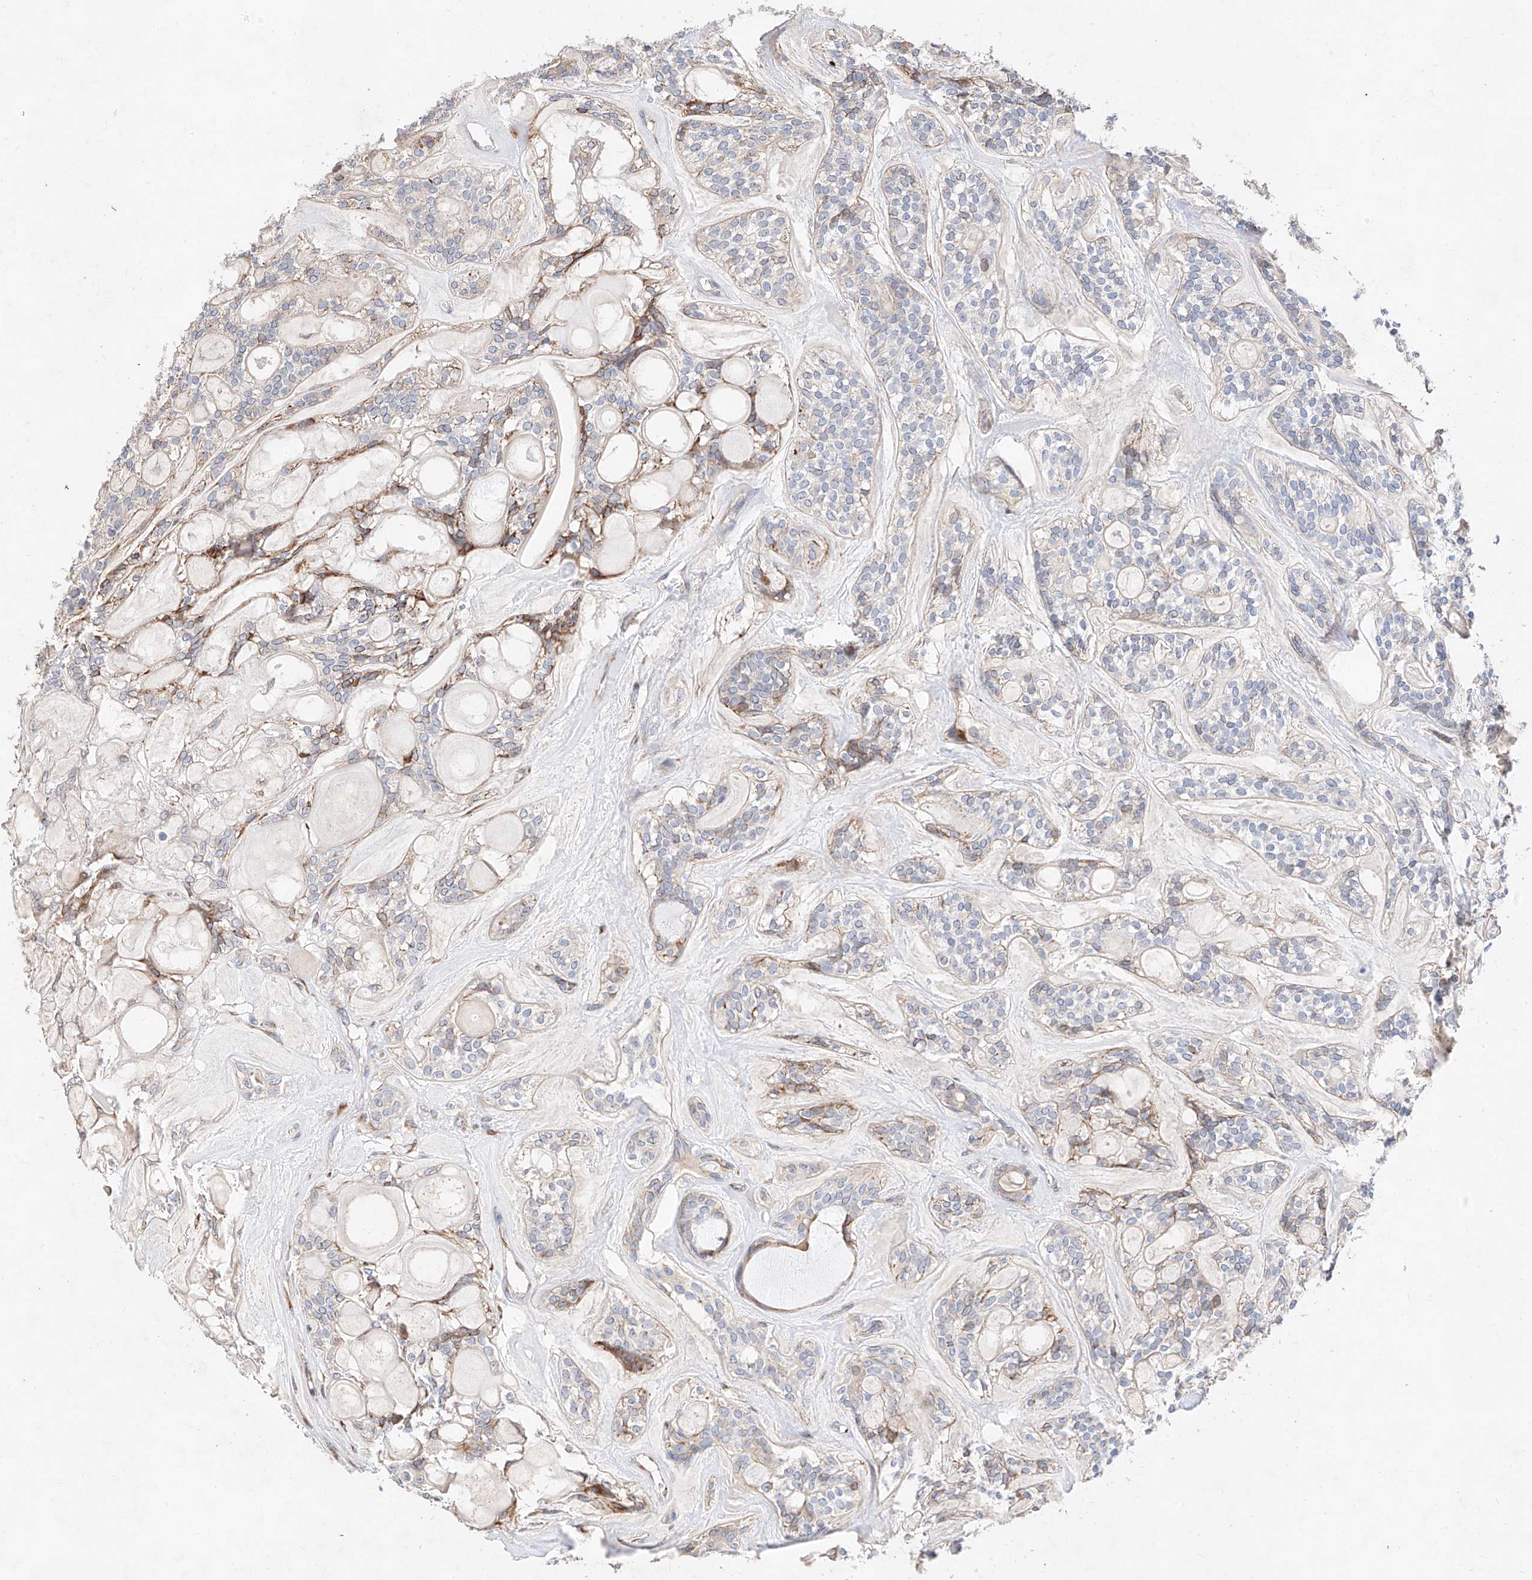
{"staining": {"intensity": "moderate", "quantity": "<25%", "location": "cytoplasmic/membranous"}, "tissue": "head and neck cancer", "cell_type": "Tumor cells", "image_type": "cancer", "snomed": [{"axis": "morphology", "description": "Adenocarcinoma, NOS"}, {"axis": "topography", "description": "Head-Neck"}], "caption": "This photomicrograph displays head and neck adenocarcinoma stained with immunohistochemistry to label a protein in brown. The cytoplasmic/membranous of tumor cells show moderate positivity for the protein. Nuclei are counter-stained blue.", "gene": "ATP9B", "patient": {"sex": "male", "age": 66}}